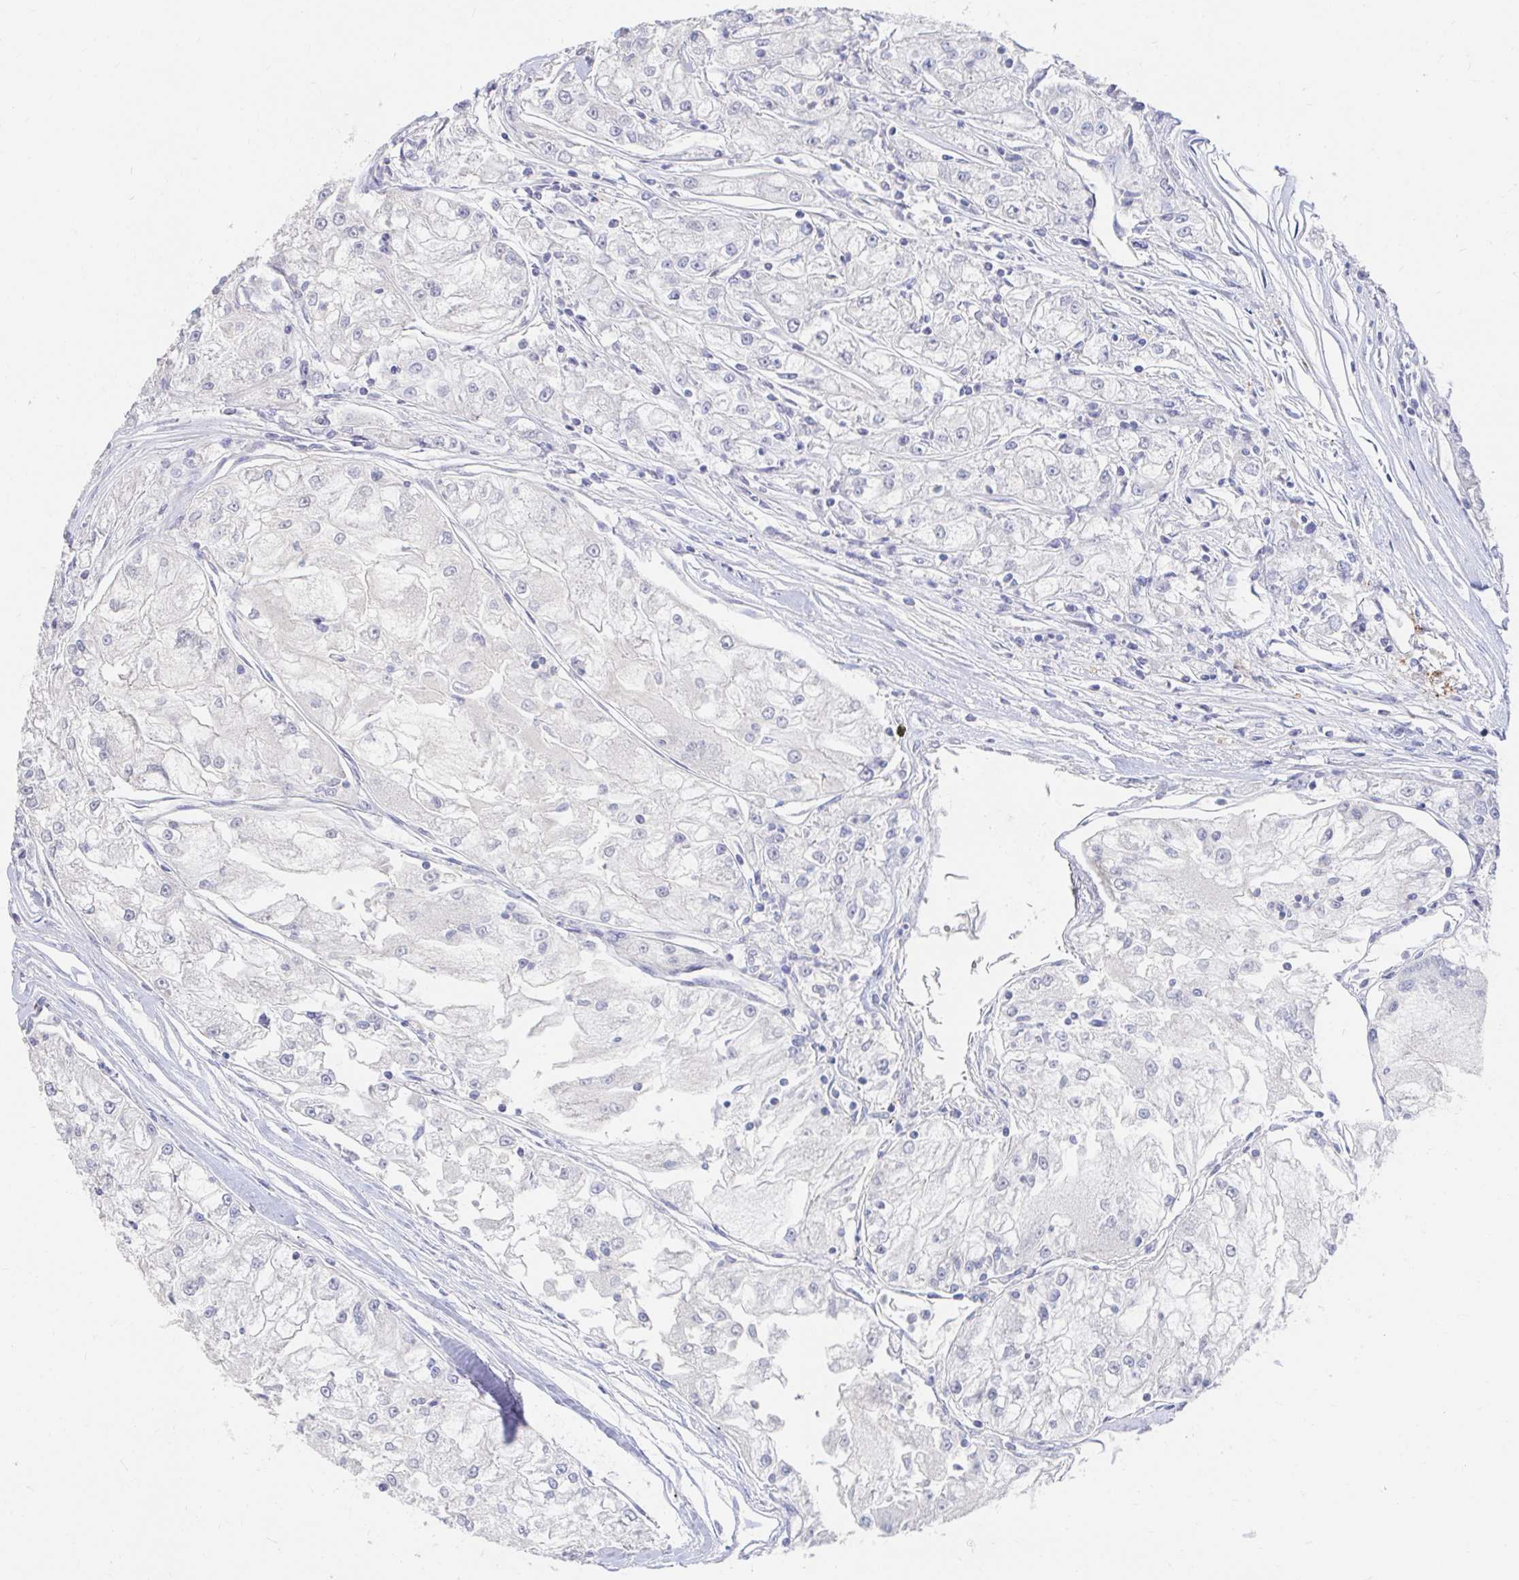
{"staining": {"intensity": "negative", "quantity": "none", "location": "none"}, "tissue": "renal cancer", "cell_type": "Tumor cells", "image_type": "cancer", "snomed": [{"axis": "morphology", "description": "Adenocarcinoma, NOS"}, {"axis": "topography", "description": "Kidney"}], "caption": "The micrograph demonstrates no significant positivity in tumor cells of renal cancer. (Stains: DAB (3,3'-diaminobenzidine) IHC with hematoxylin counter stain, Microscopy: brightfield microscopy at high magnification).", "gene": "LAMC3", "patient": {"sex": "female", "age": 72}}